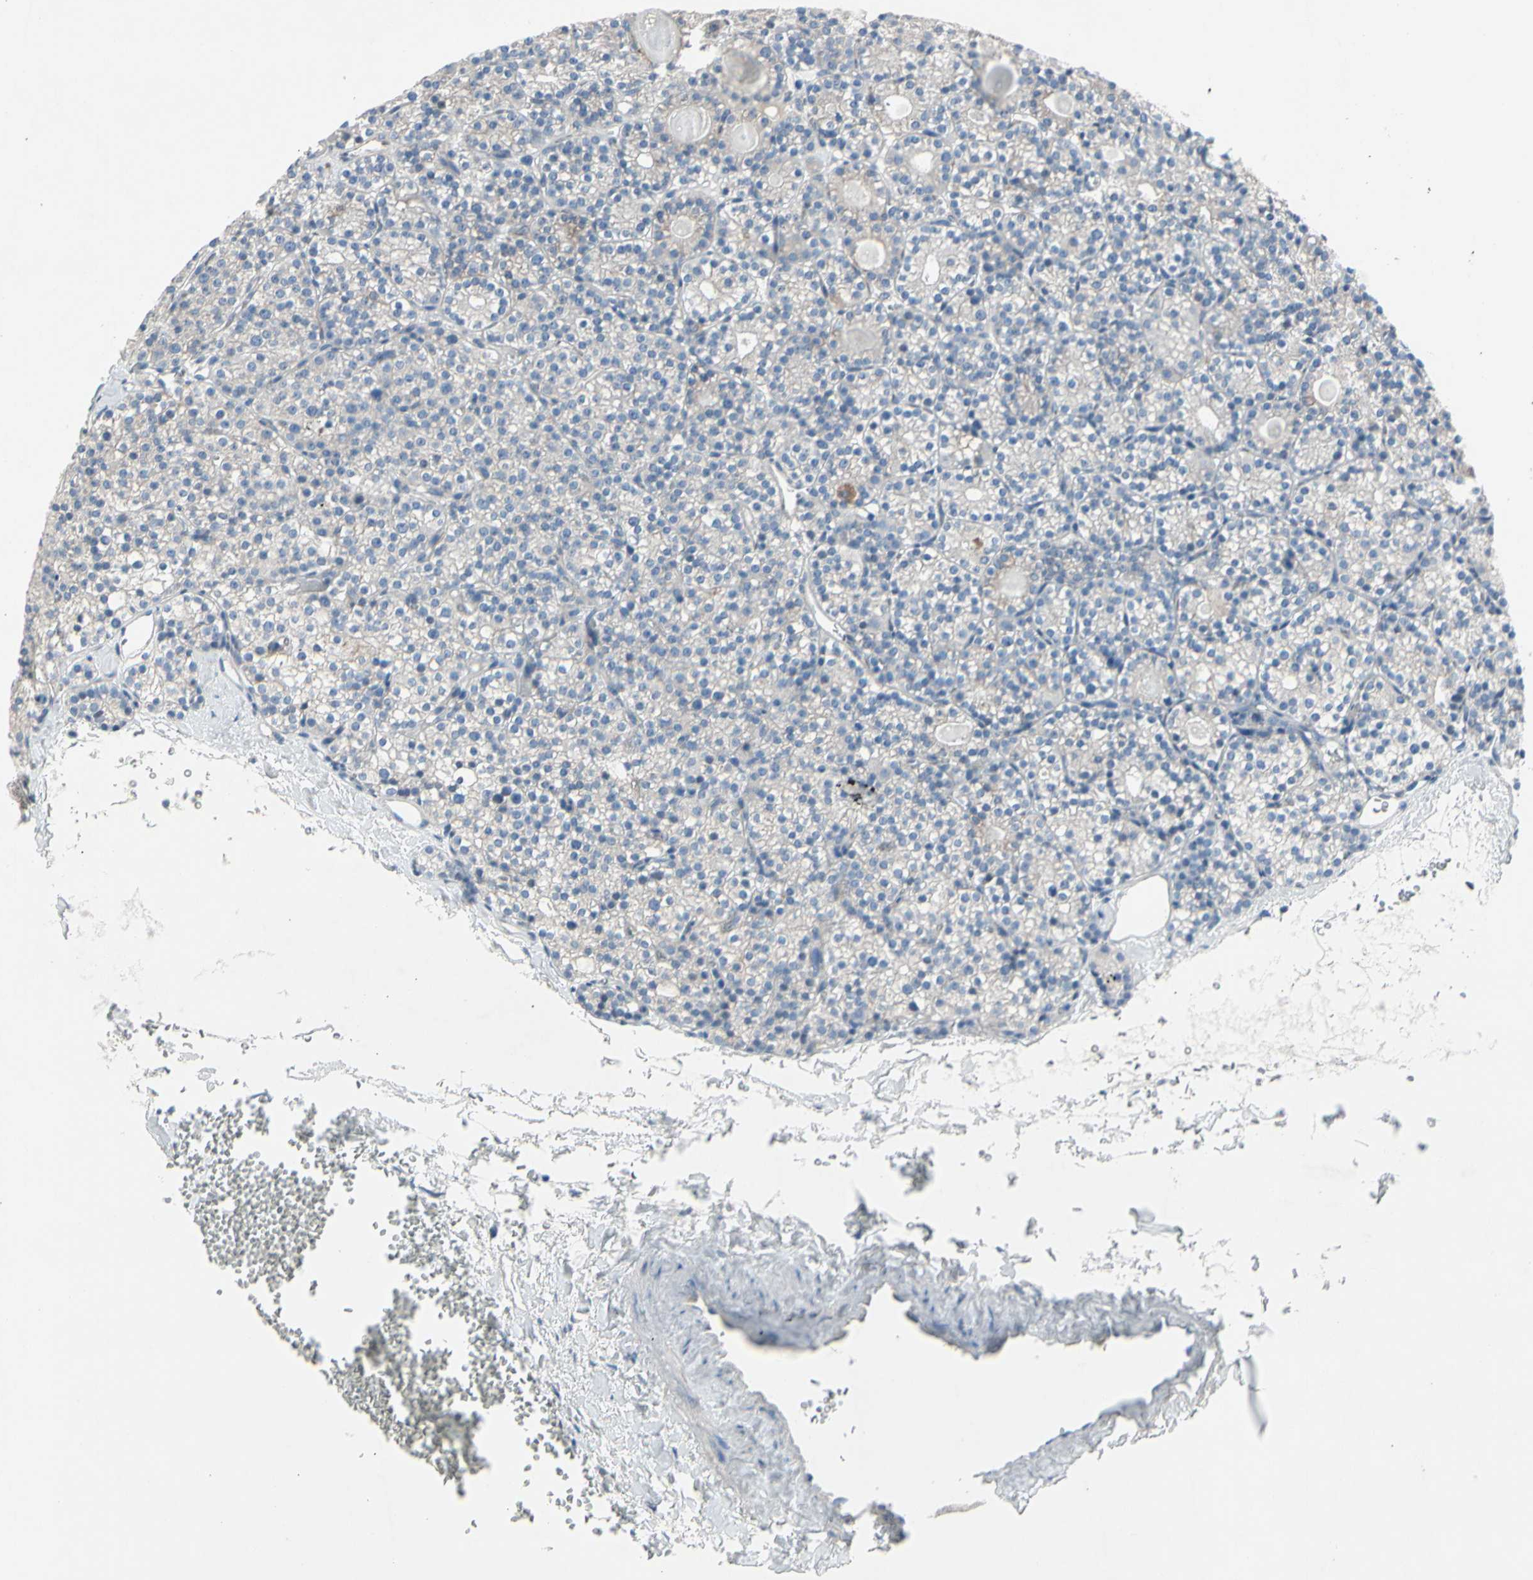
{"staining": {"intensity": "negative", "quantity": "none", "location": "none"}, "tissue": "parathyroid gland", "cell_type": "Glandular cells", "image_type": "normal", "snomed": [{"axis": "morphology", "description": "Normal tissue, NOS"}, {"axis": "topography", "description": "Parathyroid gland"}], "caption": "The histopathology image demonstrates no significant positivity in glandular cells of parathyroid gland. (Immunohistochemistry (ihc), brightfield microscopy, high magnification).", "gene": "MAP2", "patient": {"sex": "female", "age": 64}}